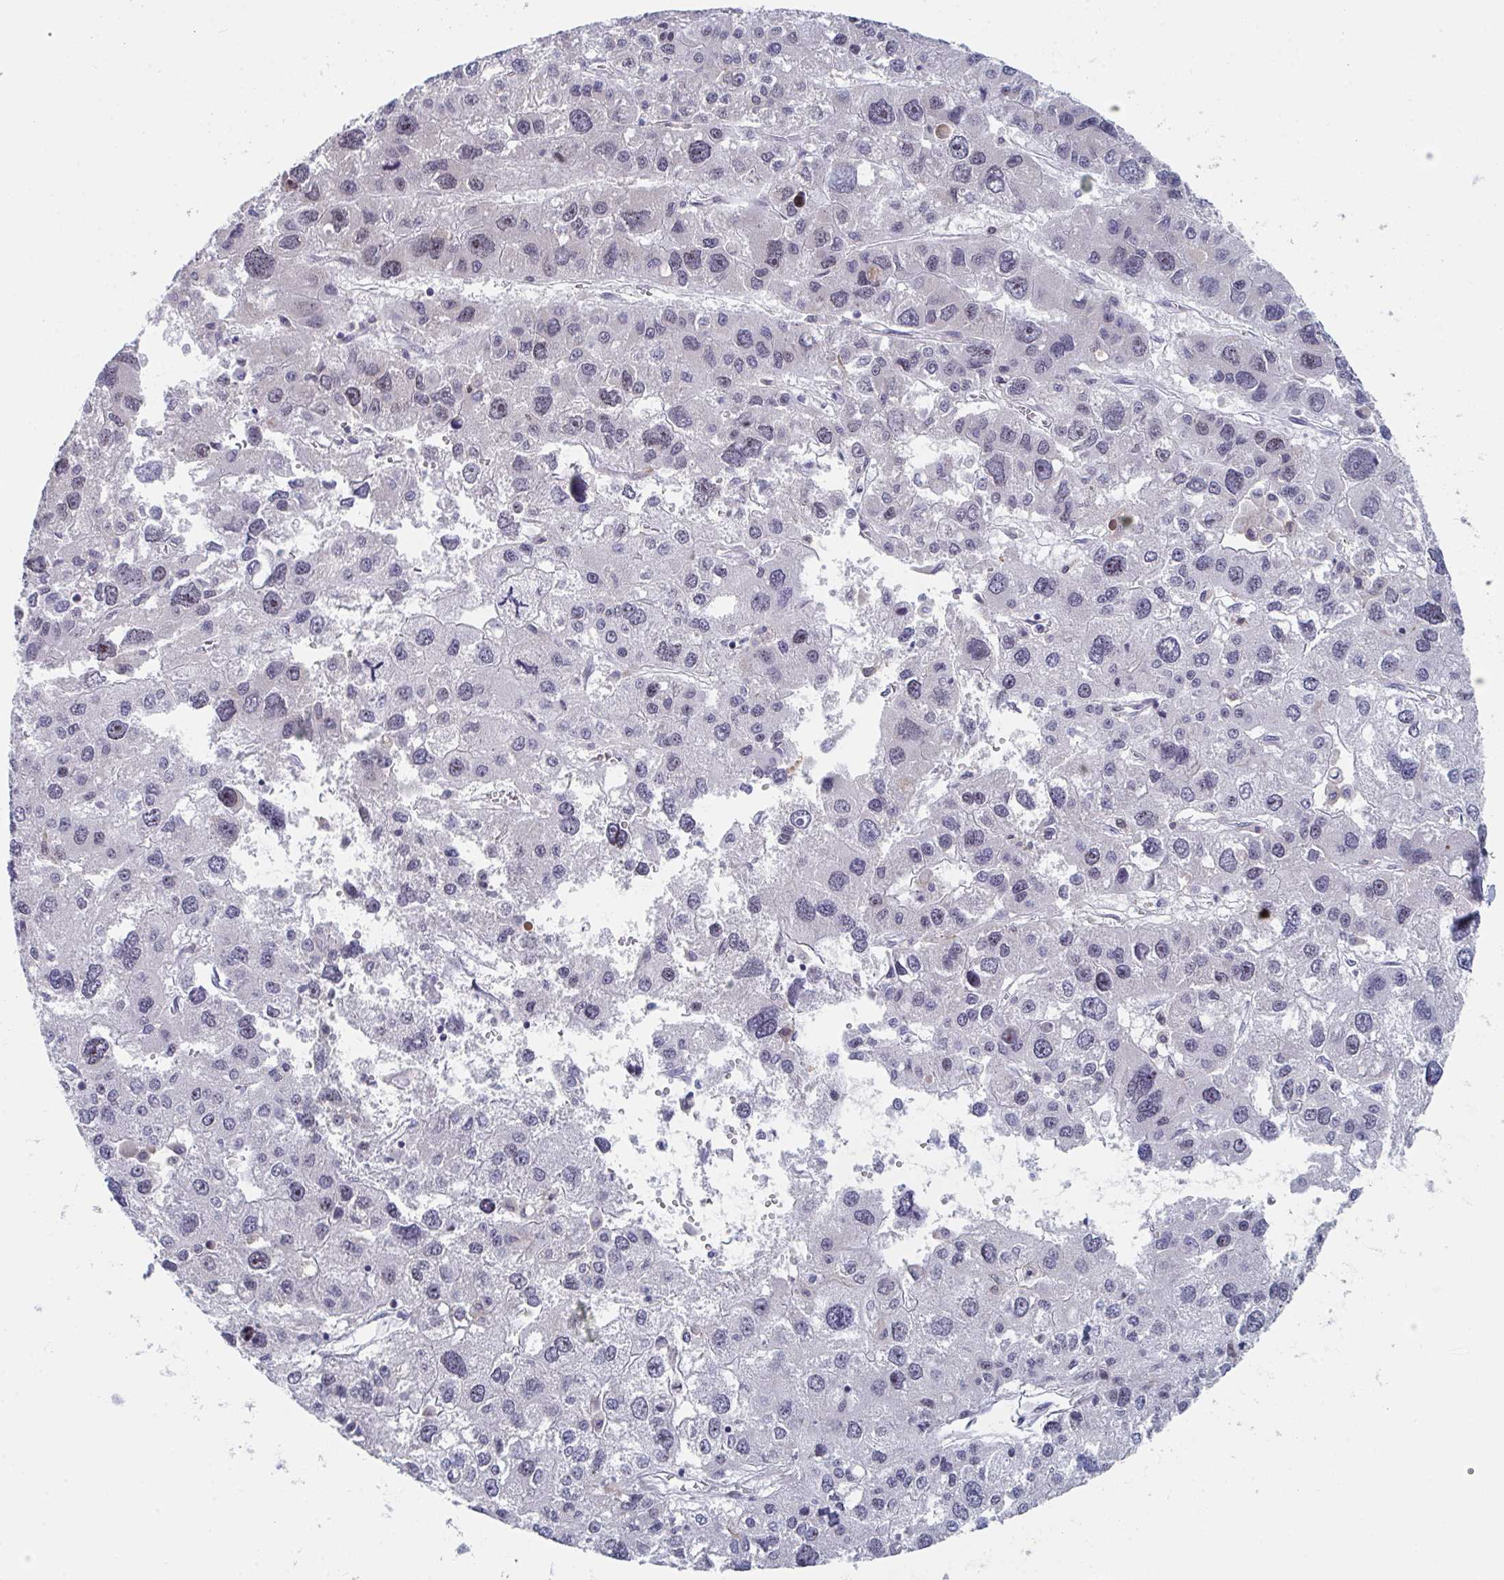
{"staining": {"intensity": "negative", "quantity": "none", "location": "none"}, "tissue": "liver cancer", "cell_type": "Tumor cells", "image_type": "cancer", "snomed": [{"axis": "morphology", "description": "Carcinoma, Hepatocellular, NOS"}, {"axis": "topography", "description": "Liver"}], "caption": "Photomicrograph shows no significant protein staining in tumor cells of liver hepatocellular carcinoma. (DAB (3,3'-diaminobenzidine) IHC visualized using brightfield microscopy, high magnification).", "gene": "CENPT", "patient": {"sex": "male", "age": 73}}